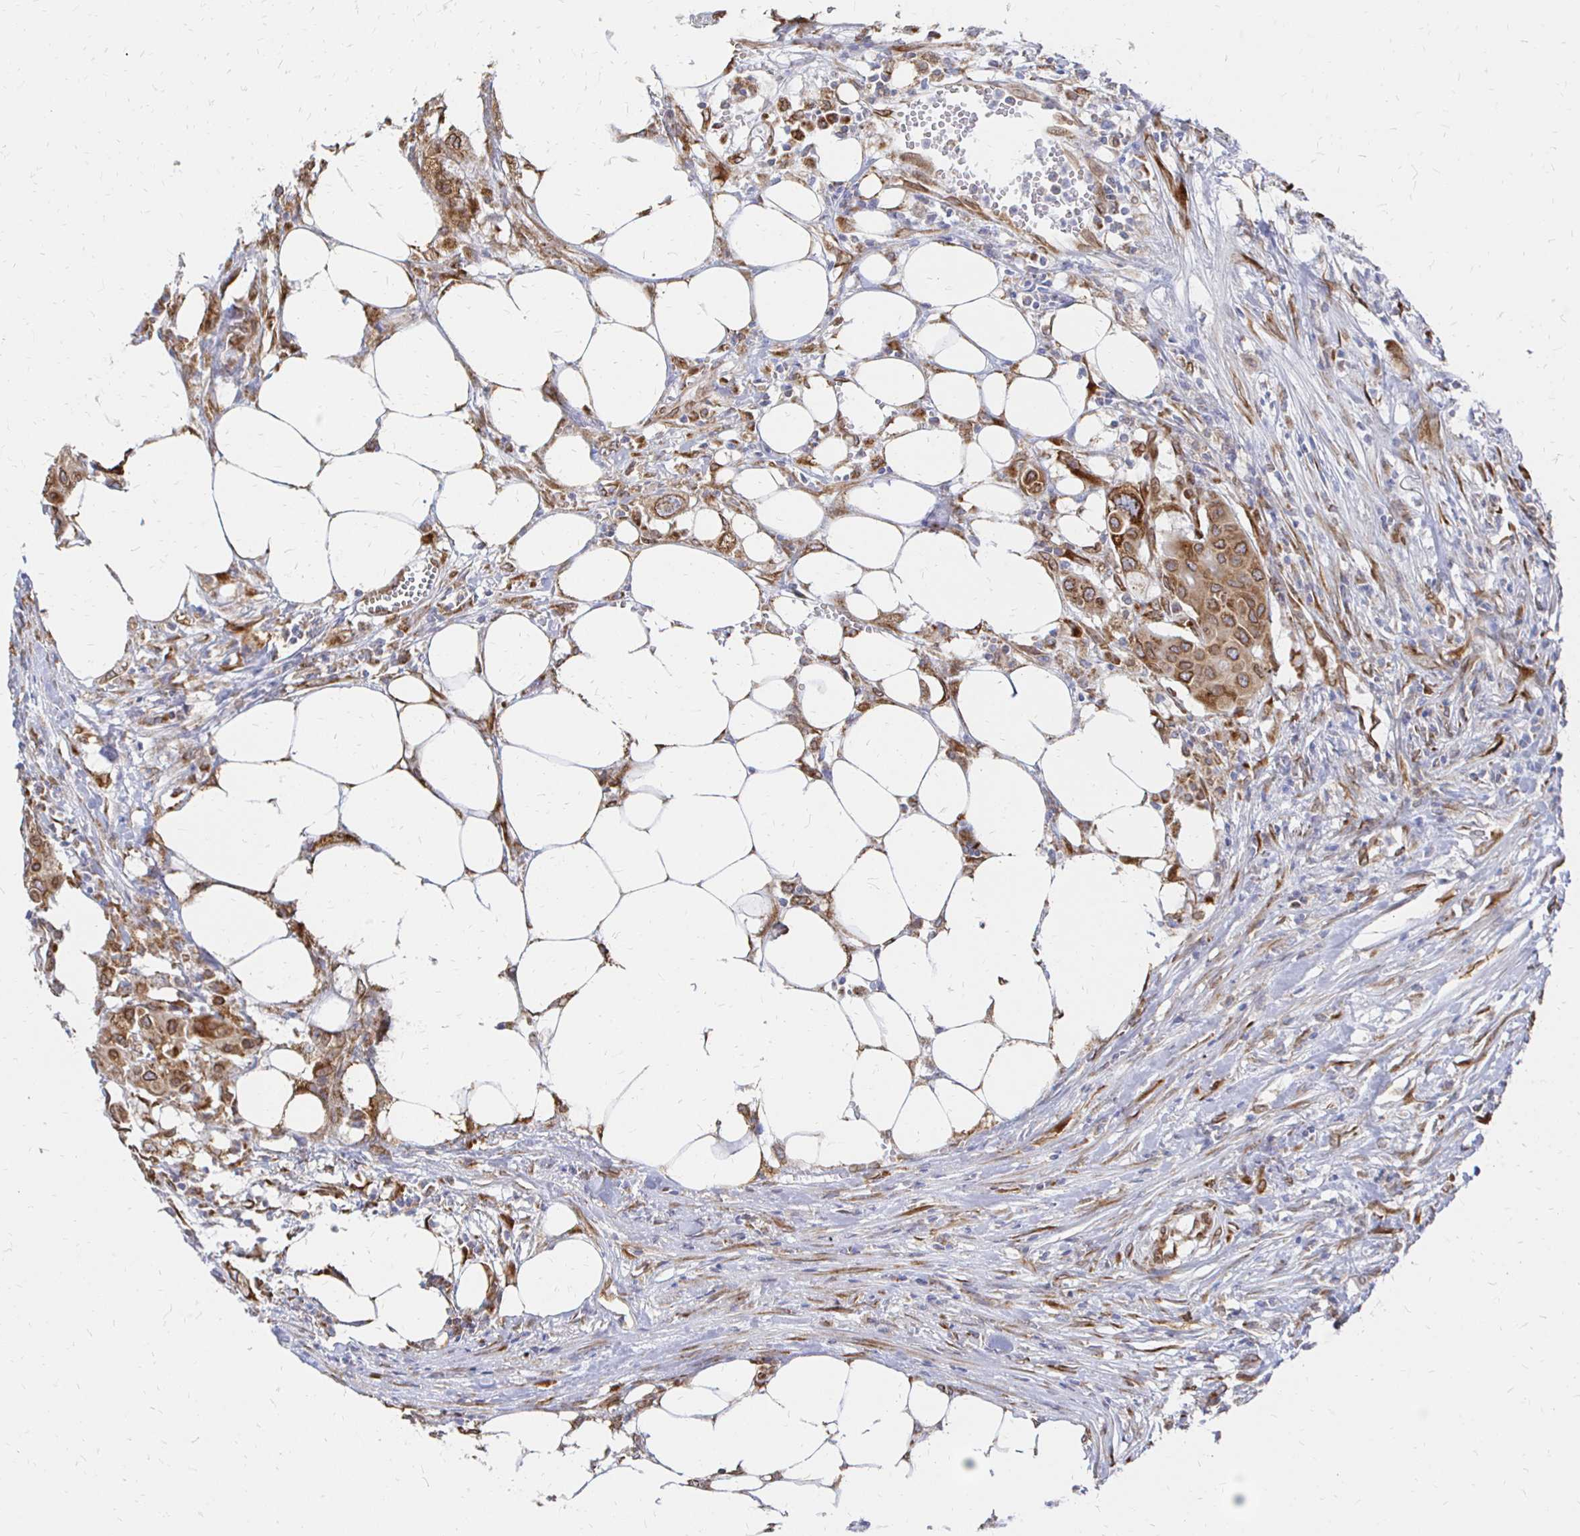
{"staining": {"intensity": "moderate", "quantity": ">75%", "location": "cytoplasmic/membranous,nuclear"}, "tissue": "colorectal cancer", "cell_type": "Tumor cells", "image_type": "cancer", "snomed": [{"axis": "morphology", "description": "Adenocarcinoma, NOS"}, {"axis": "topography", "description": "Colon"}], "caption": "Immunohistochemical staining of human colorectal cancer exhibits medium levels of moderate cytoplasmic/membranous and nuclear positivity in about >75% of tumor cells. (IHC, brightfield microscopy, high magnification).", "gene": "PELI3", "patient": {"sex": "male", "age": 77}}